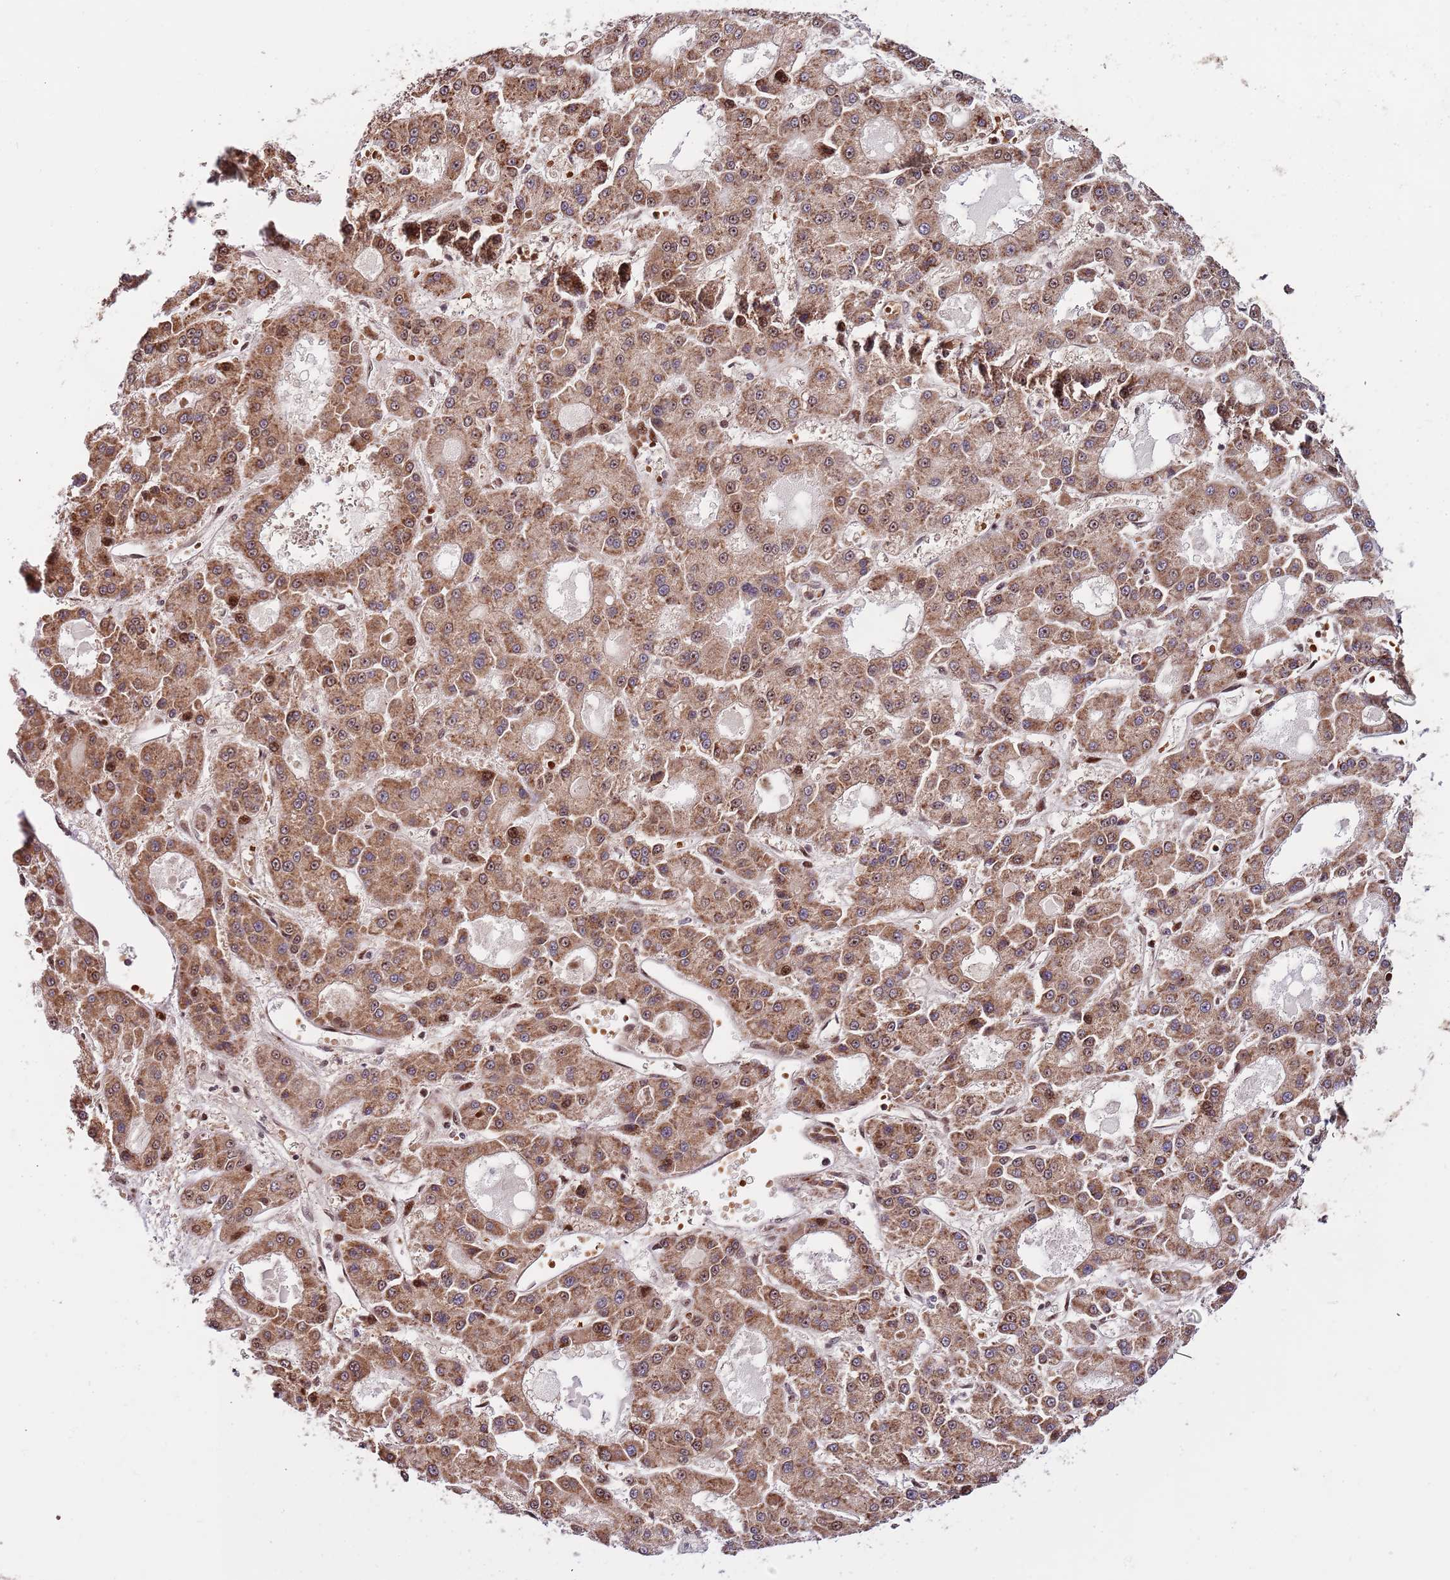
{"staining": {"intensity": "moderate", "quantity": ">75%", "location": "cytoplasmic/membranous,nuclear"}, "tissue": "liver cancer", "cell_type": "Tumor cells", "image_type": "cancer", "snomed": [{"axis": "morphology", "description": "Carcinoma, Hepatocellular, NOS"}, {"axis": "topography", "description": "Liver"}], "caption": "This micrograph exhibits liver cancer stained with IHC to label a protein in brown. The cytoplasmic/membranous and nuclear of tumor cells show moderate positivity for the protein. Nuclei are counter-stained blue.", "gene": "RIF1", "patient": {"sex": "male", "age": 70}}